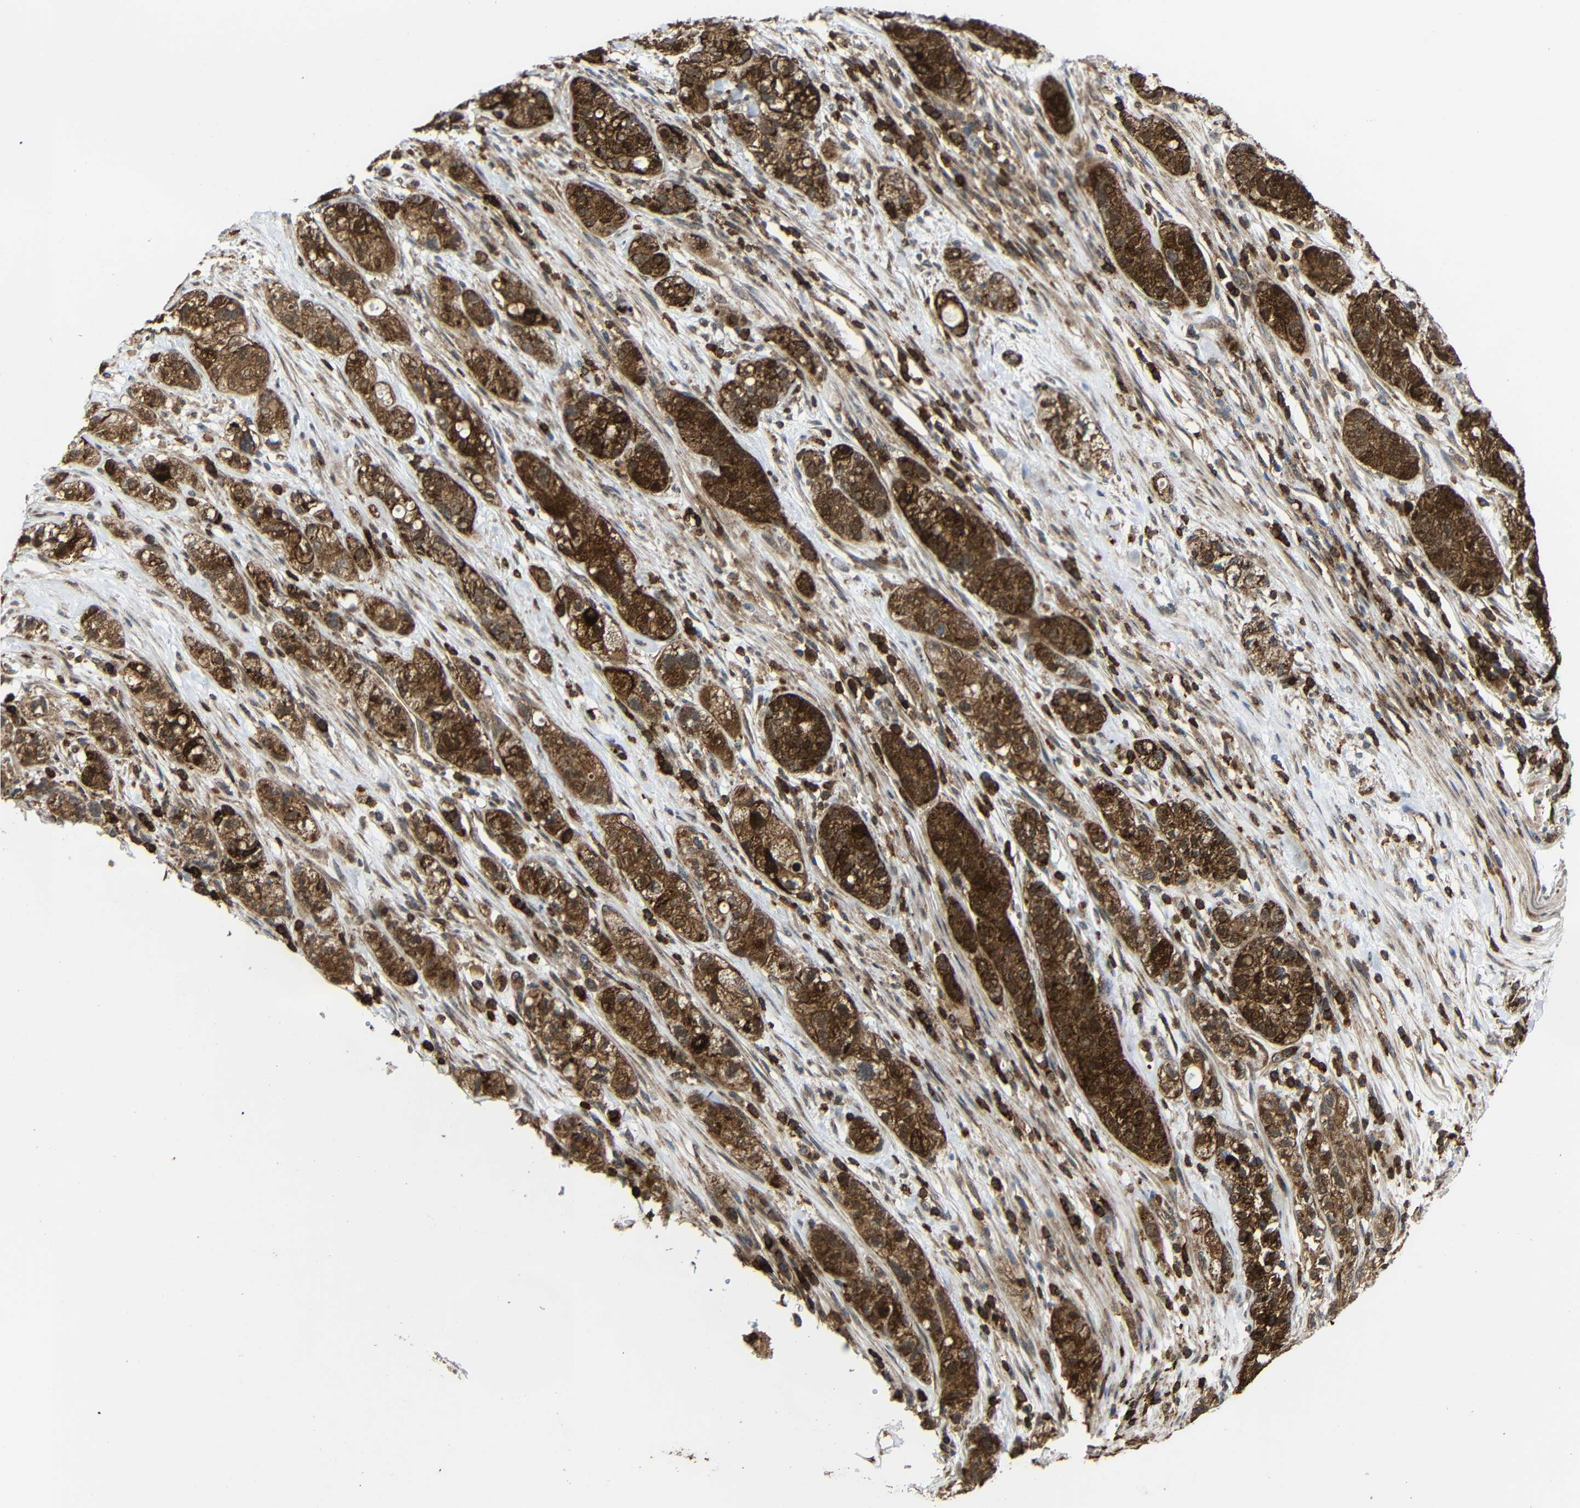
{"staining": {"intensity": "strong", "quantity": ">75%", "location": "cytoplasmic/membranous"}, "tissue": "pancreatic cancer", "cell_type": "Tumor cells", "image_type": "cancer", "snomed": [{"axis": "morphology", "description": "Adenocarcinoma, NOS"}, {"axis": "topography", "description": "Pancreas"}], "caption": "DAB immunohistochemical staining of human pancreatic cancer reveals strong cytoplasmic/membranous protein positivity in approximately >75% of tumor cells.", "gene": "C1GALT1", "patient": {"sex": "female", "age": 78}}